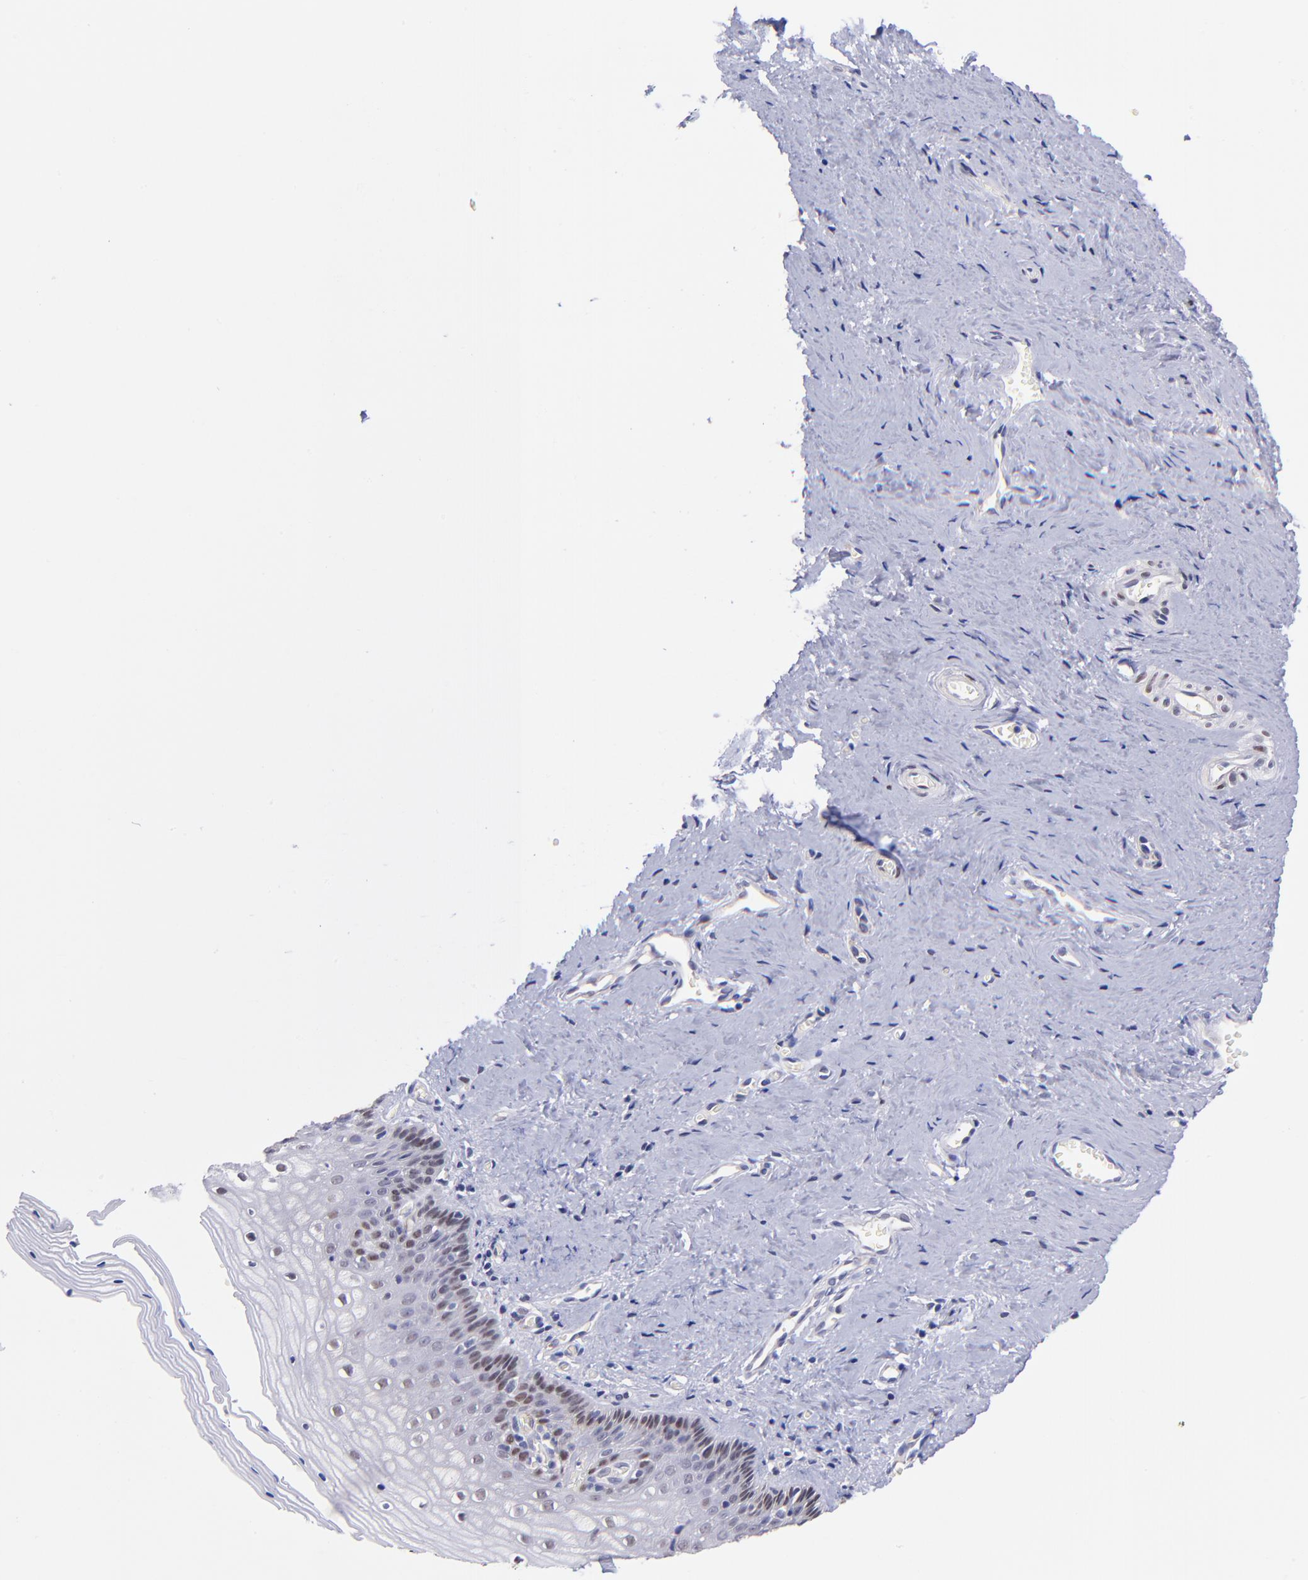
{"staining": {"intensity": "moderate", "quantity": "<25%", "location": "nuclear"}, "tissue": "vagina", "cell_type": "Squamous epithelial cells", "image_type": "normal", "snomed": [{"axis": "morphology", "description": "Normal tissue, NOS"}, {"axis": "topography", "description": "Vagina"}], "caption": "A high-resolution micrograph shows immunohistochemistry (IHC) staining of unremarkable vagina, which reveals moderate nuclear expression in approximately <25% of squamous epithelial cells. (Brightfield microscopy of DAB IHC at high magnification).", "gene": "SOX6", "patient": {"sex": "female", "age": 46}}